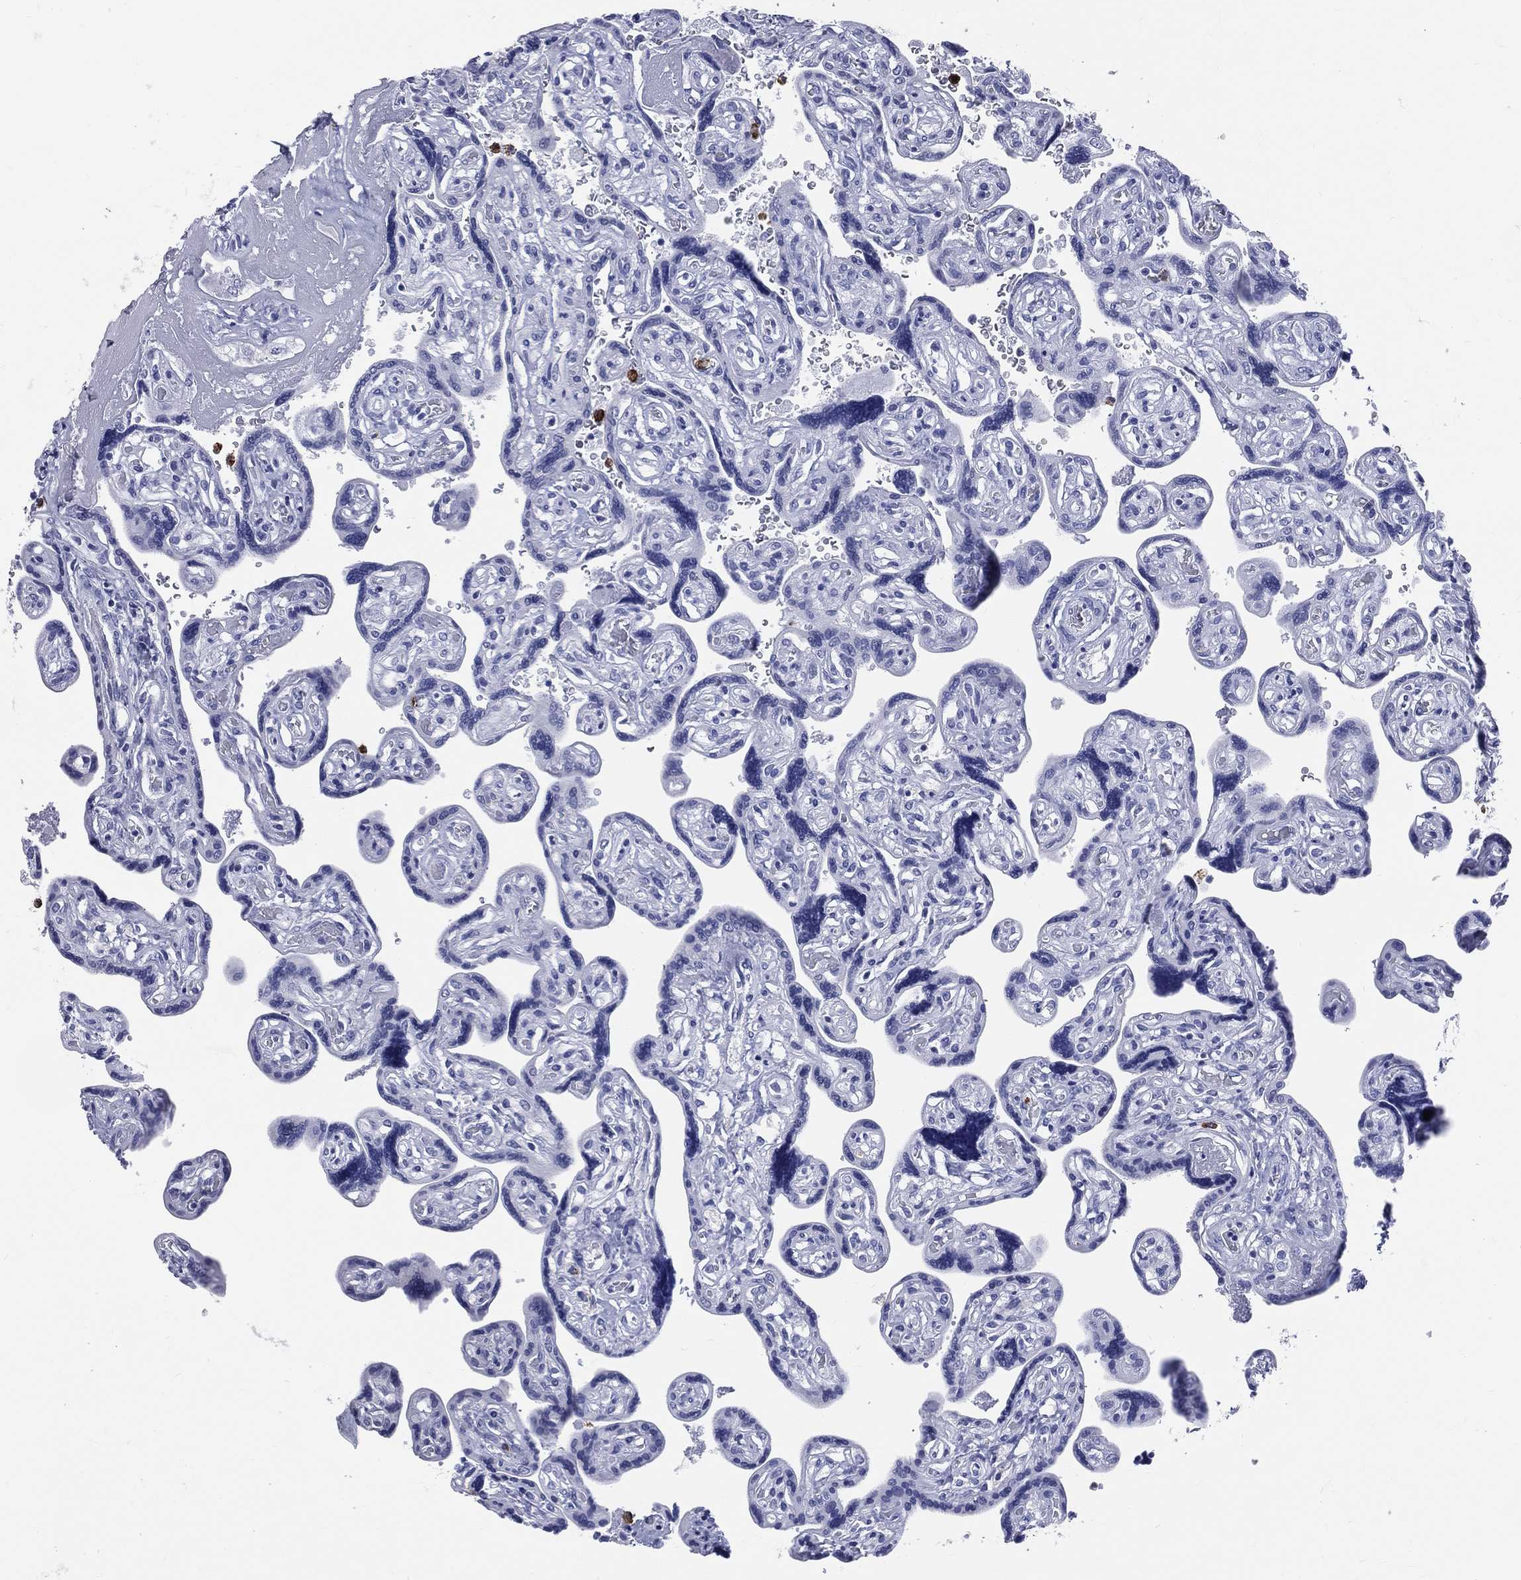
{"staining": {"intensity": "negative", "quantity": "none", "location": "none"}, "tissue": "placenta", "cell_type": "Decidual cells", "image_type": "normal", "snomed": [{"axis": "morphology", "description": "Normal tissue, NOS"}, {"axis": "topography", "description": "Placenta"}], "caption": "Immunohistochemical staining of benign human placenta demonstrates no significant expression in decidual cells.", "gene": "PGLYRP1", "patient": {"sex": "female", "age": 32}}